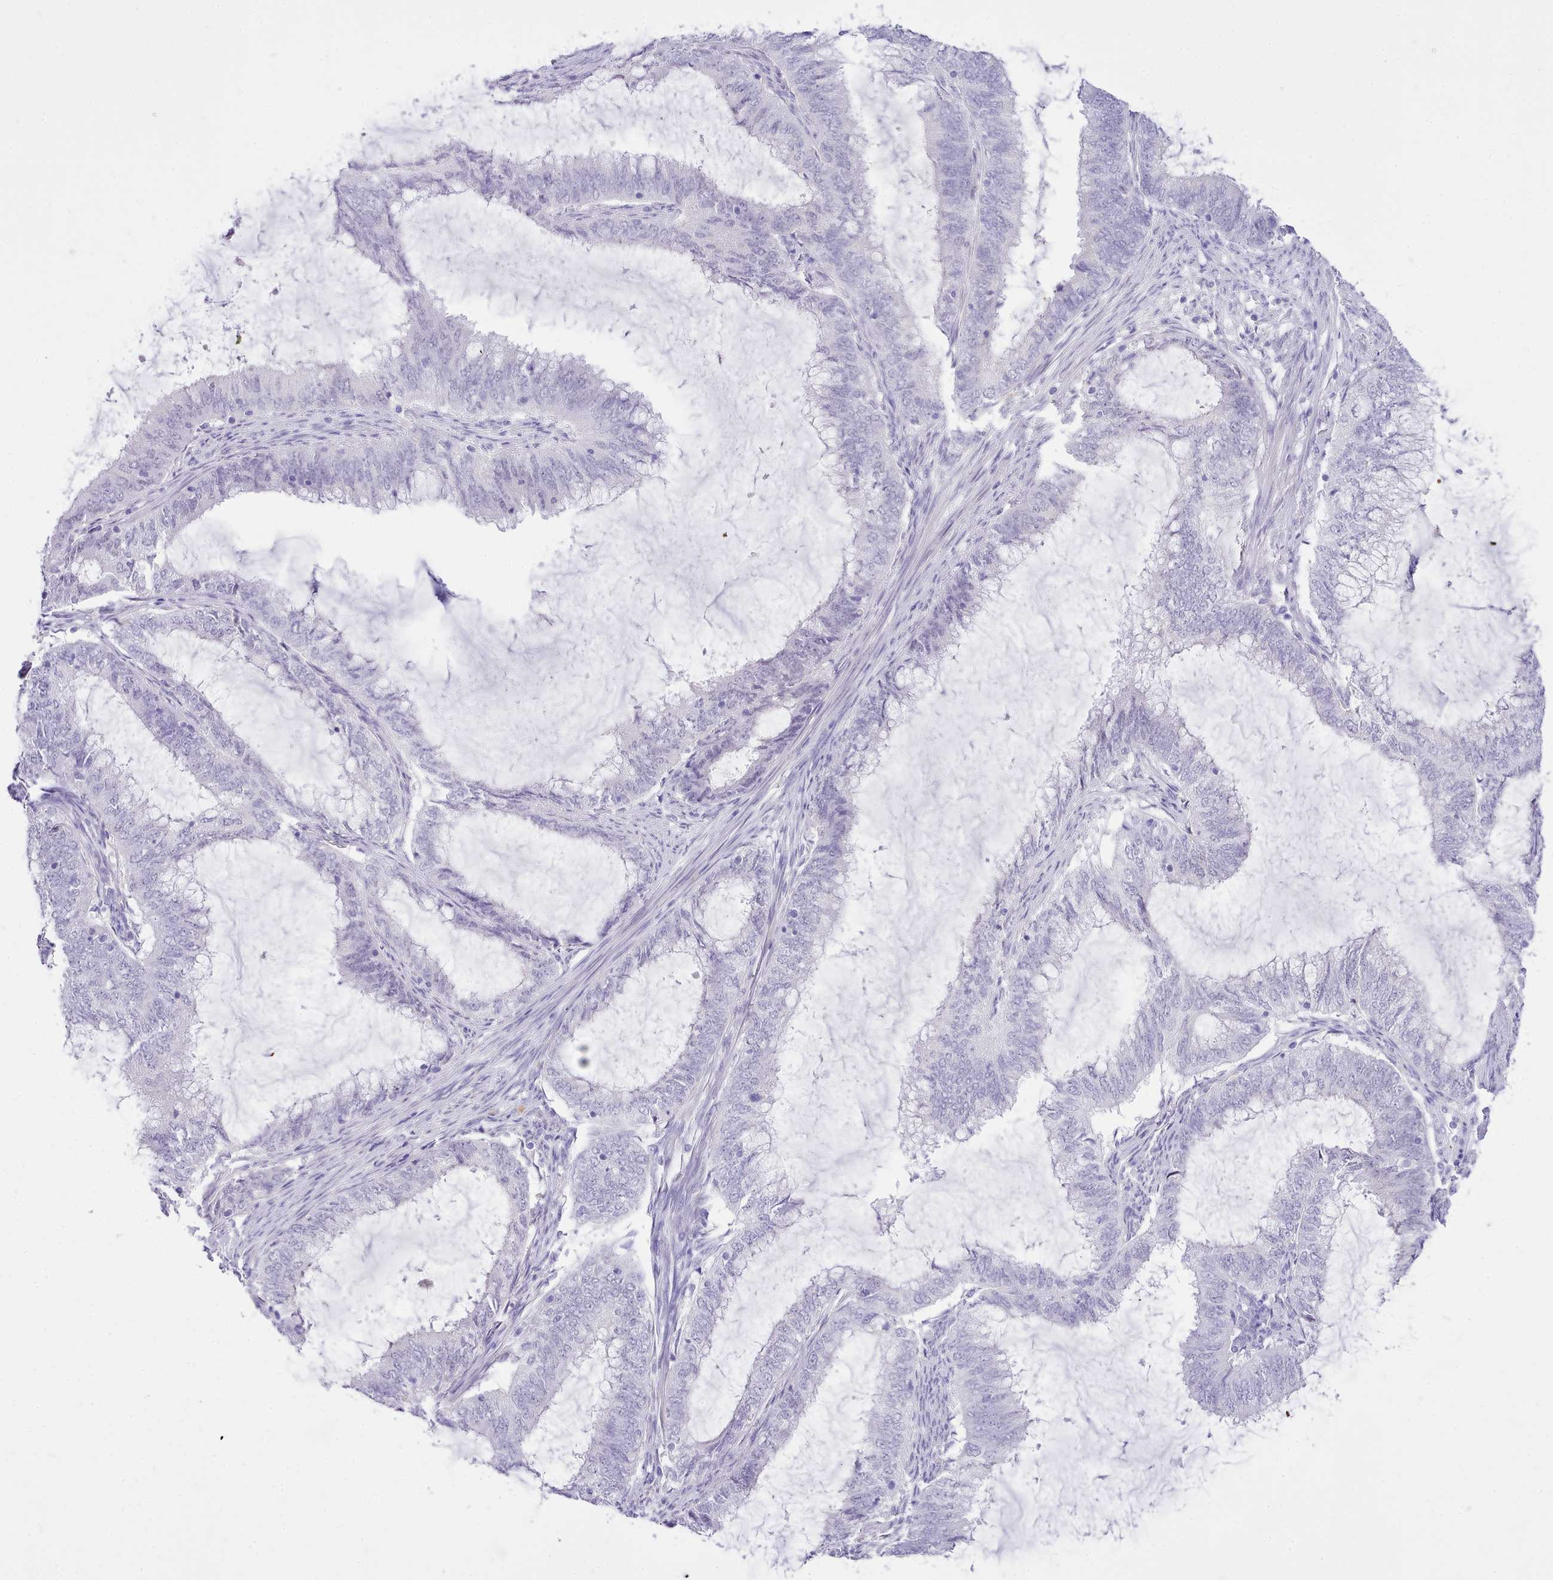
{"staining": {"intensity": "negative", "quantity": "none", "location": "none"}, "tissue": "endometrial cancer", "cell_type": "Tumor cells", "image_type": "cancer", "snomed": [{"axis": "morphology", "description": "Adenocarcinoma, NOS"}, {"axis": "topography", "description": "Endometrium"}], "caption": "Immunohistochemistry of human endometrial adenocarcinoma displays no staining in tumor cells.", "gene": "LRRC37A", "patient": {"sex": "female", "age": 51}}